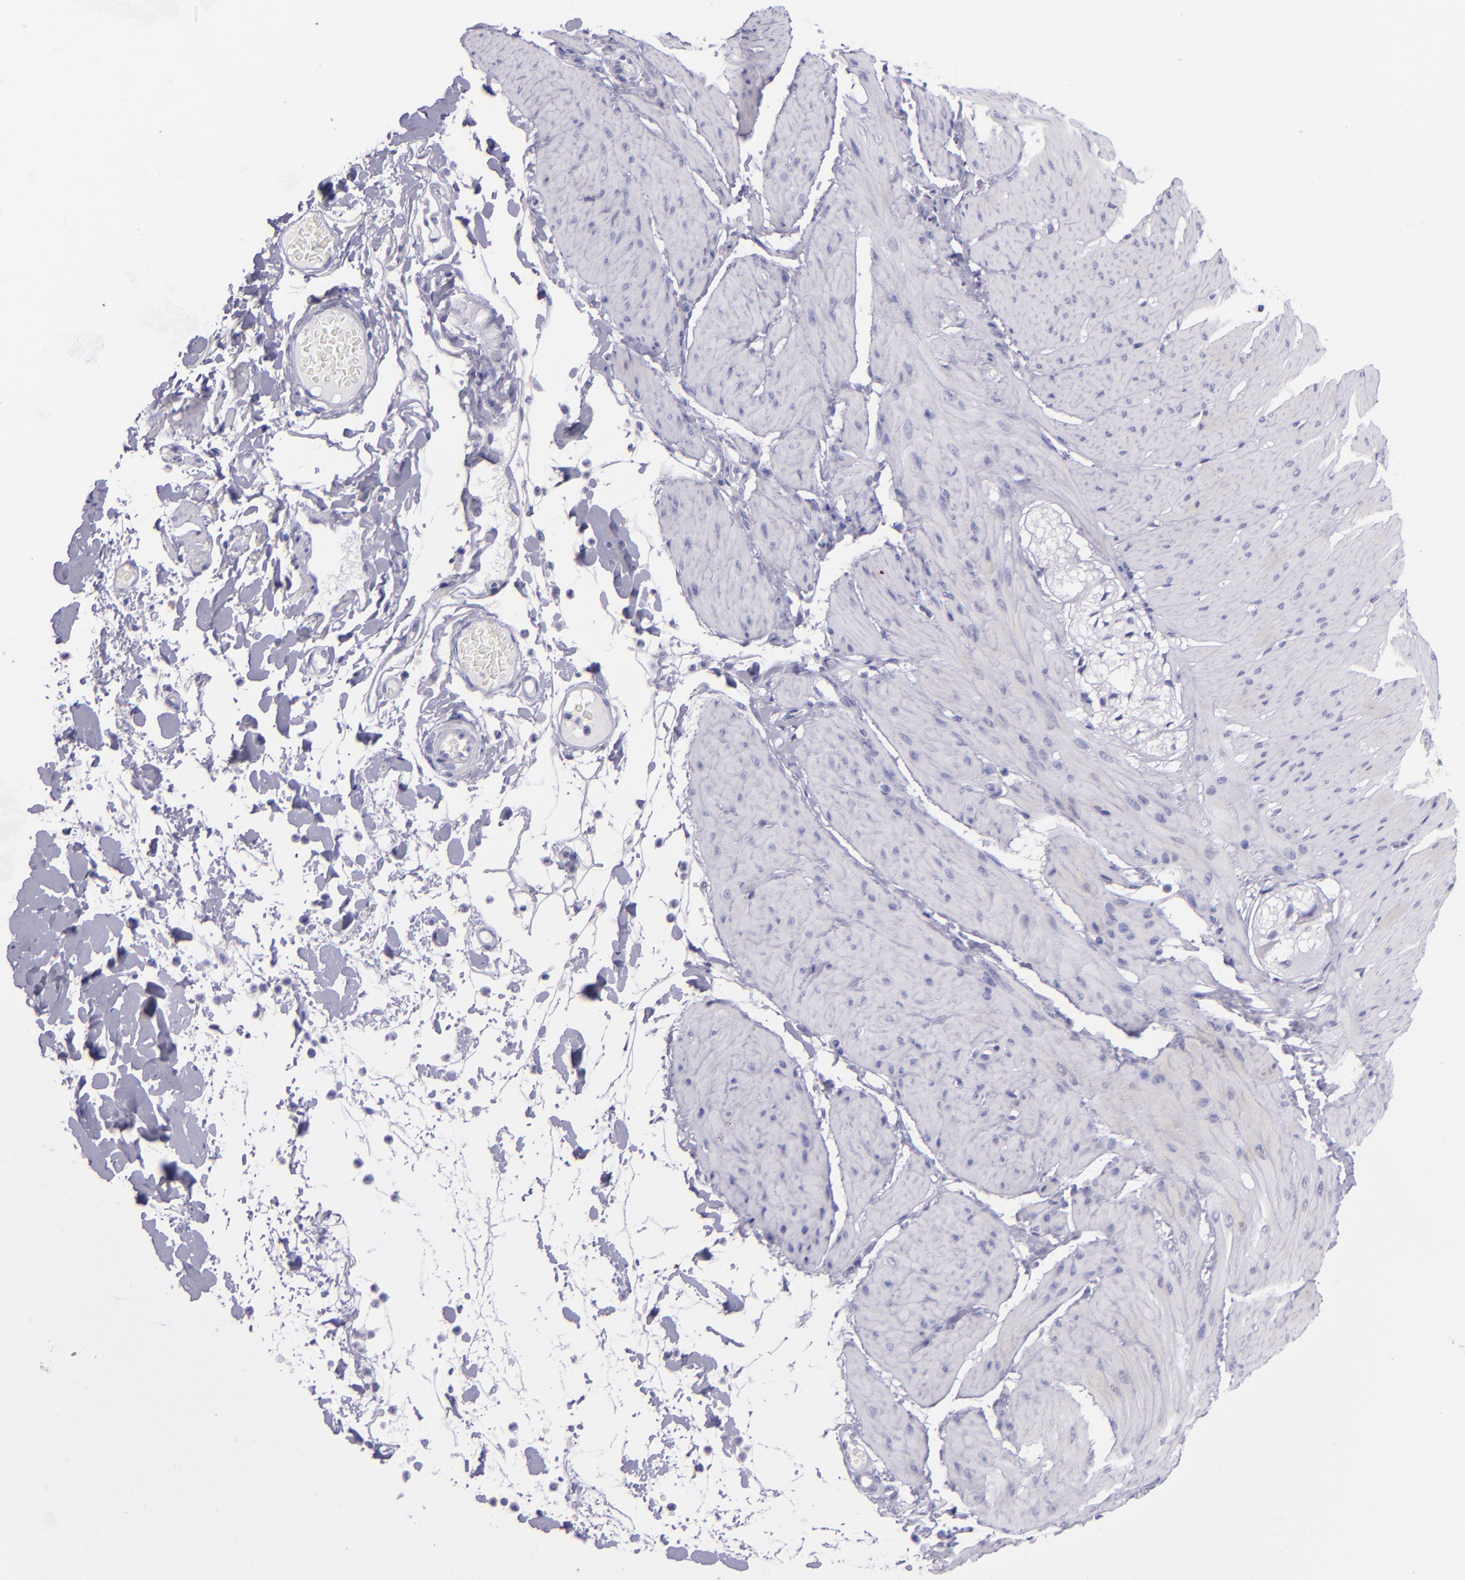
{"staining": {"intensity": "negative", "quantity": "none", "location": "none"}, "tissue": "smooth muscle", "cell_type": "Smooth muscle cells", "image_type": "normal", "snomed": [{"axis": "morphology", "description": "Normal tissue, NOS"}, {"axis": "topography", "description": "Smooth muscle"}, {"axis": "topography", "description": "Colon"}], "caption": "DAB (3,3'-diaminobenzidine) immunohistochemical staining of benign human smooth muscle reveals no significant expression in smooth muscle cells.", "gene": "TNNT3", "patient": {"sex": "male", "age": 67}}